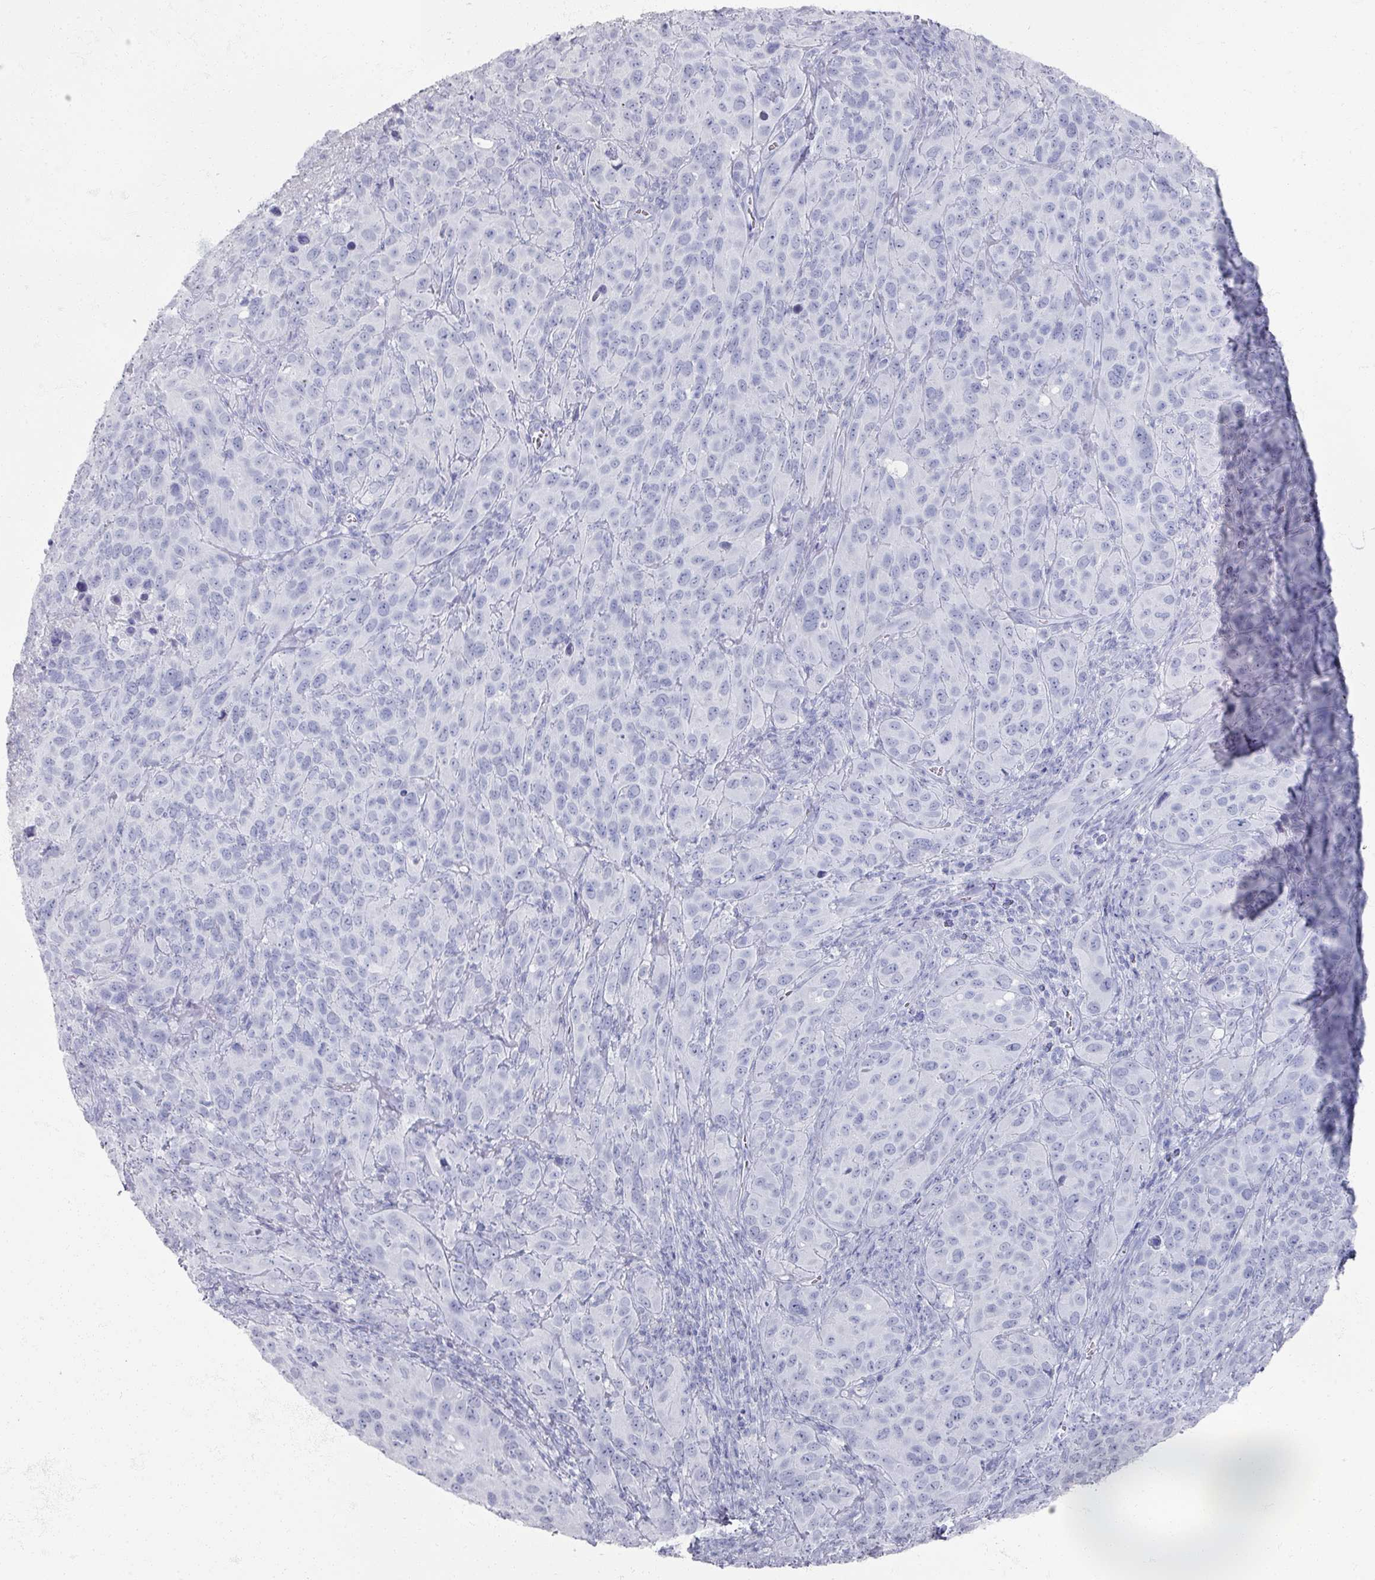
{"staining": {"intensity": "negative", "quantity": "none", "location": "none"}, "tissue": "cervical cancer", "cell_type": "Tumor cells", "image_type": "cancer", "snomed": [{"axis": "morphology", "description": "Squamous cell carcinoma, NOS"}, {"axis": "topography", "description": "Cervix"}], "caption": "High power microscopy histopathology image of an immunohistochemistry (IHC) photomicrograph of squamous cell carcinoma (cervical), revealing no significant expression in tumor cells.", "gene": "OMG", "patient": {"sex": "female", "age": 51}}